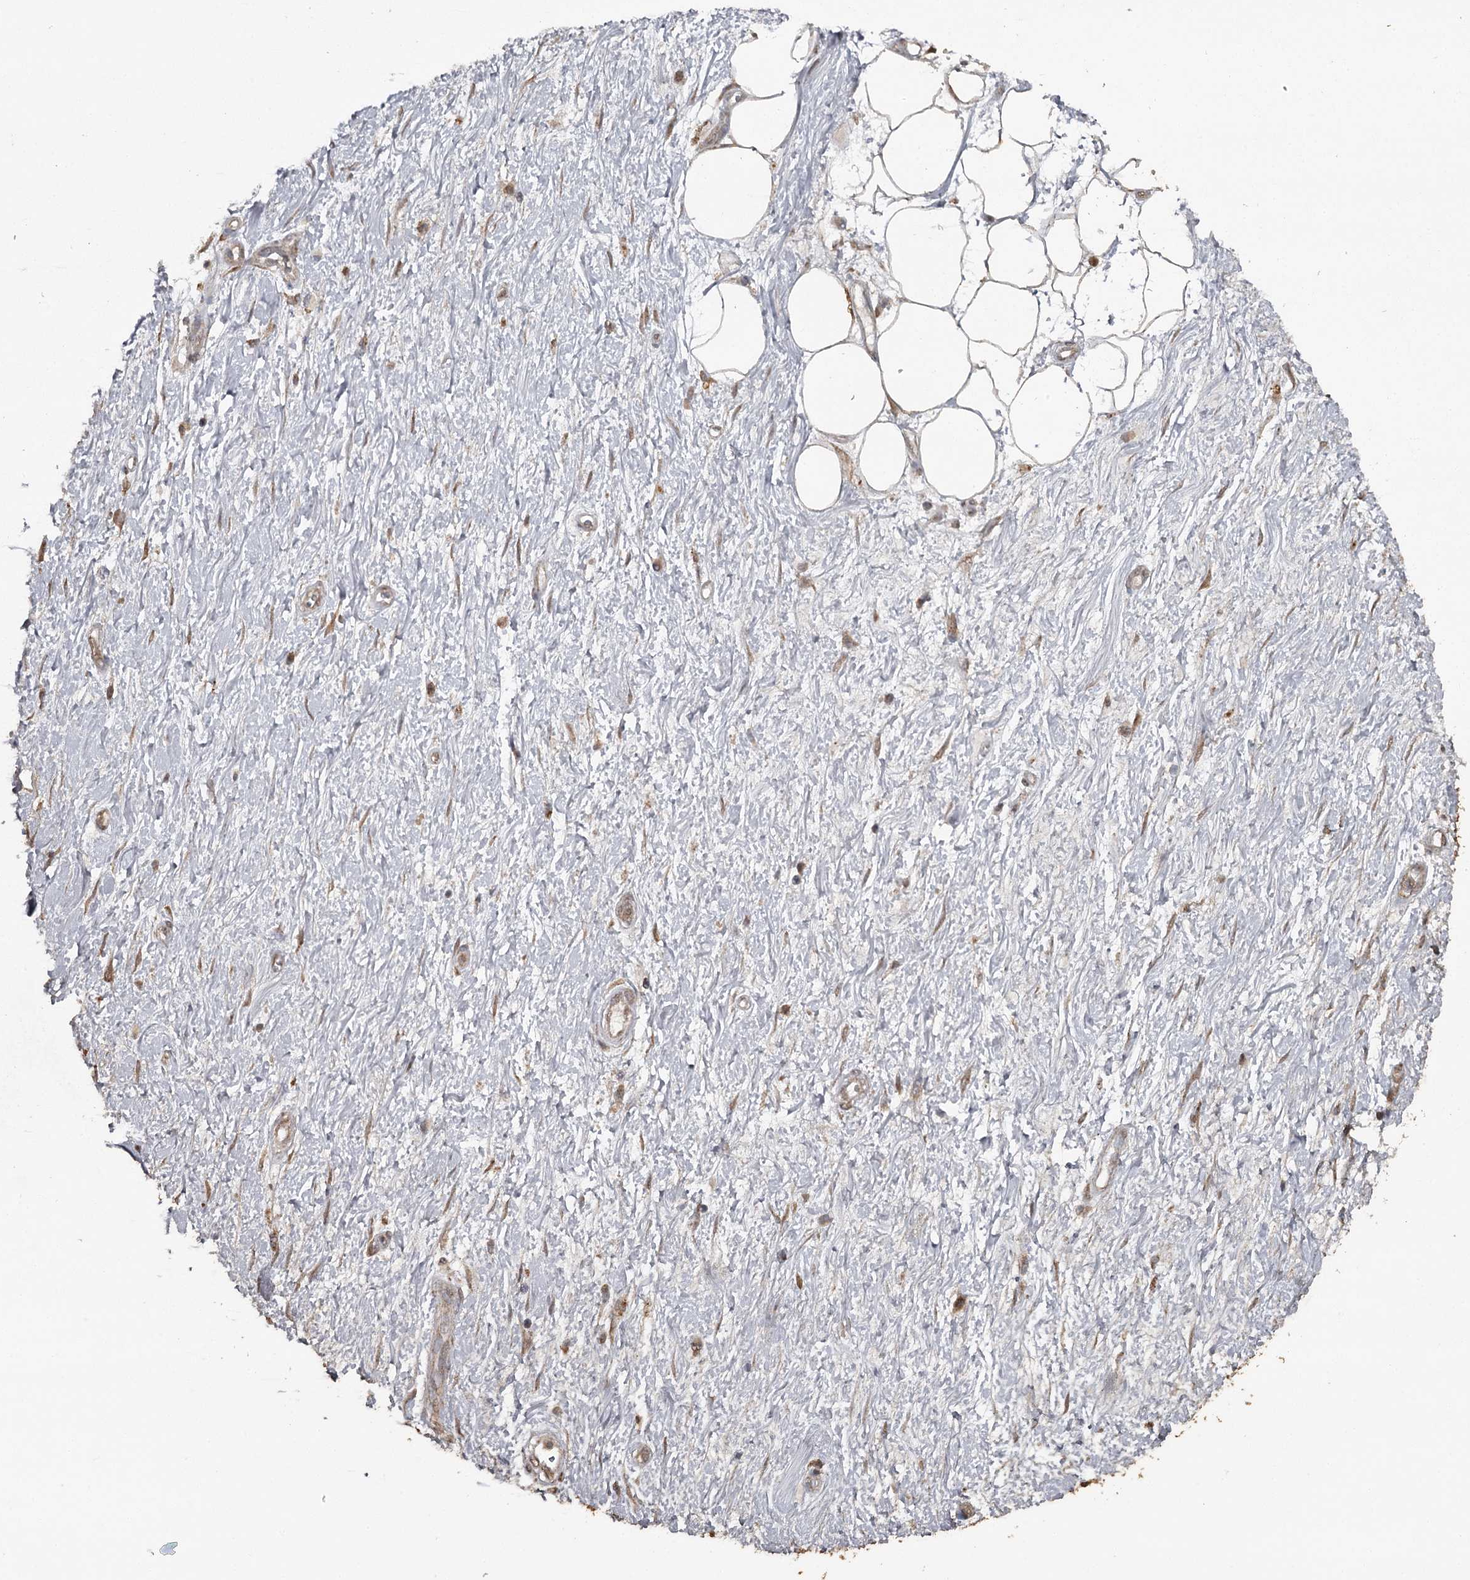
{"staining": {"intensity": "moderate", "quantity": ">75%", "location": "cytoplasmic/membranous"}, "tissue": "adipose tissue", "cell_type": "Adipocytes", "image_type": "normal", "snomed": [{"axis": "morphology", "description": "Normal tissue, NOS"}, {"axis": "morphology", "description": "Adenocarcinoma, NOS"}, {"axis": "topography", "description": "Pancreas"}, {"axis": "topography", "description": "Peripheral nerve tissue"}], "caption": "Approximately >75% of adipocytes in benign human adipose tissue exhibit moderate cytoplasmic/membranous protein staining as visualized by brown immunohistochemical staining.", "gene": "WIPI1", "patient": {"sex": "male", "age": 59}}